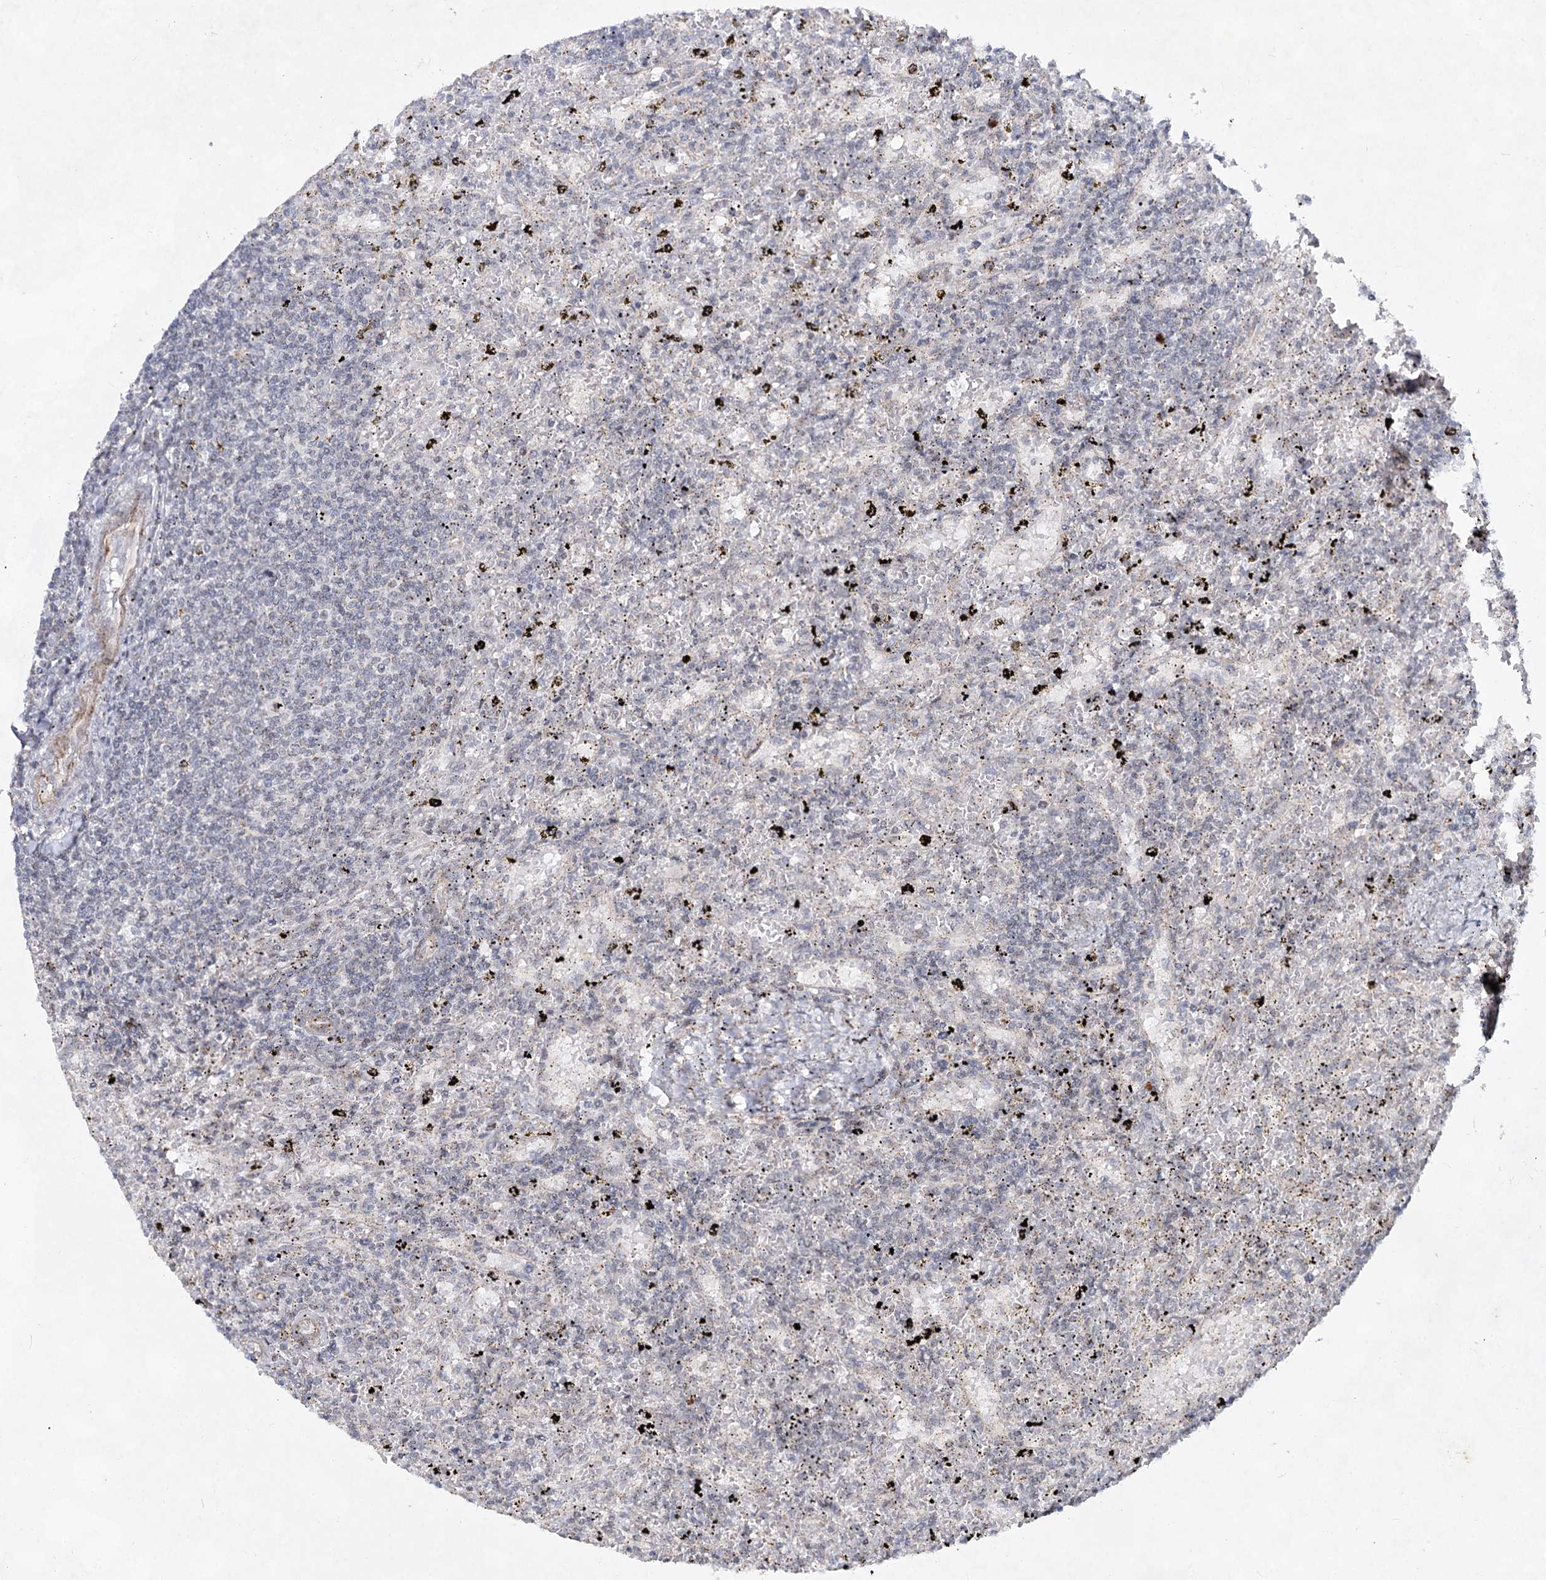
{"staining": {"intensity": "negative", "quantity": "none", "location": "none"}, "tissue": "lymphoma", "cell_type": "Tumor cells", "image_type": "cancer", "snomed": [{"axis": "morphology", "description": "Malignant lymphoma, non-Hodgkin's type, Low grade"}, {"axis": "topography", "description": "Spleen"}], "caption": "Immunohistochemical staining of human lymphoma displays no significant expression in tumor cells. (Immunohistochemistry (ihc), brightfield microscopy, high magnification).", "gene": "ATL2", "patient": {"sex": "male", "age": 76}}